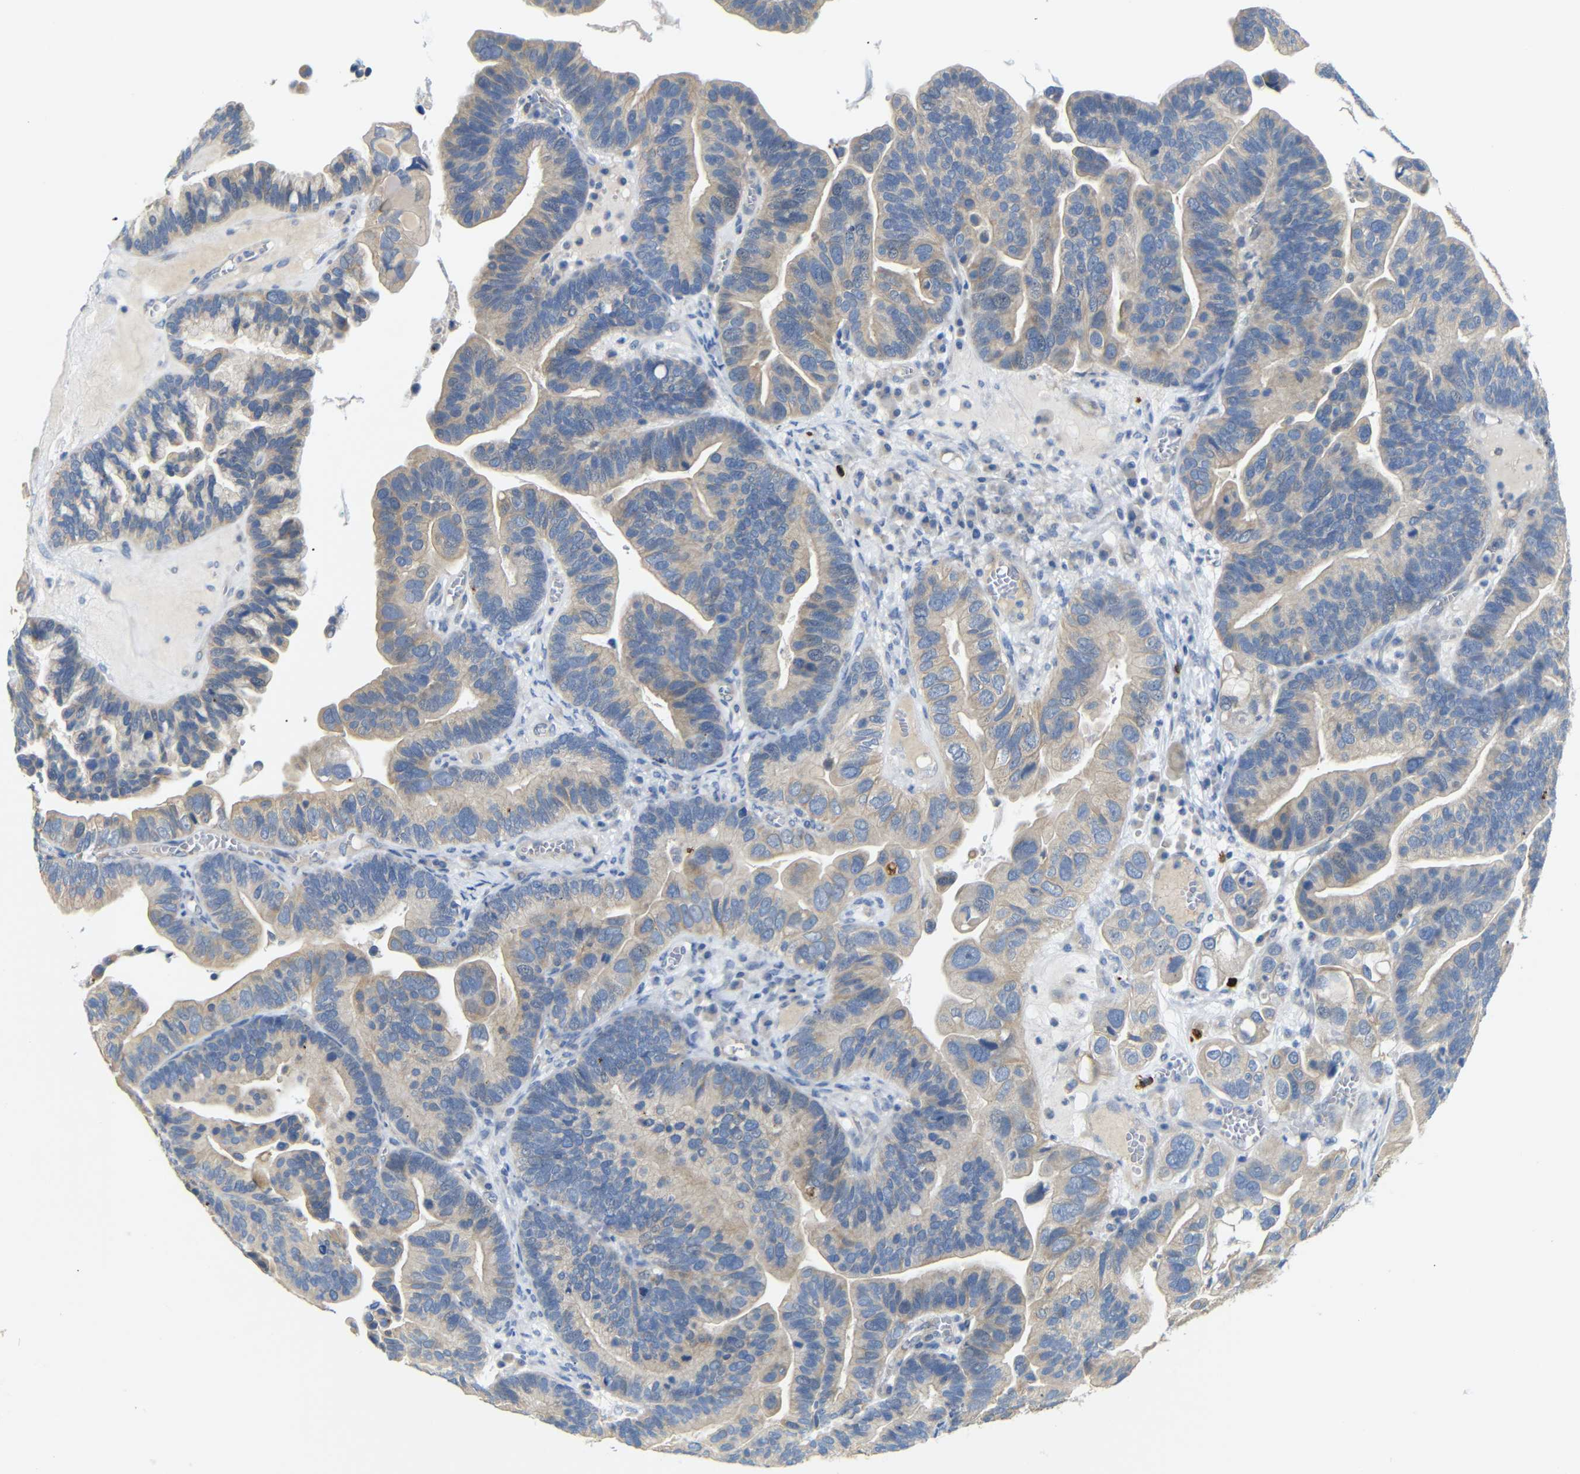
{"staining": {"intensity": "weak", "quantity": ">75%", "location": "cytoplasmic/membranous"}, "tissue": "ovarian cancer", "cell_type": "Tumor cells", "image_type": "cancer", "snomed": [{"axis": "morphology", "description": "Cystadenocarcinoma, serous, NOS"}, {"axis": "topography", "description": "Ovary"}], "caption": "Weak cytoplasmic/membranous positivity is present in approximately >75% of tumor cells in serous cystadenocarcinoma (ovarian).", "gene": "ALOX15", "patient": {"sex": "female", "age": 56}}